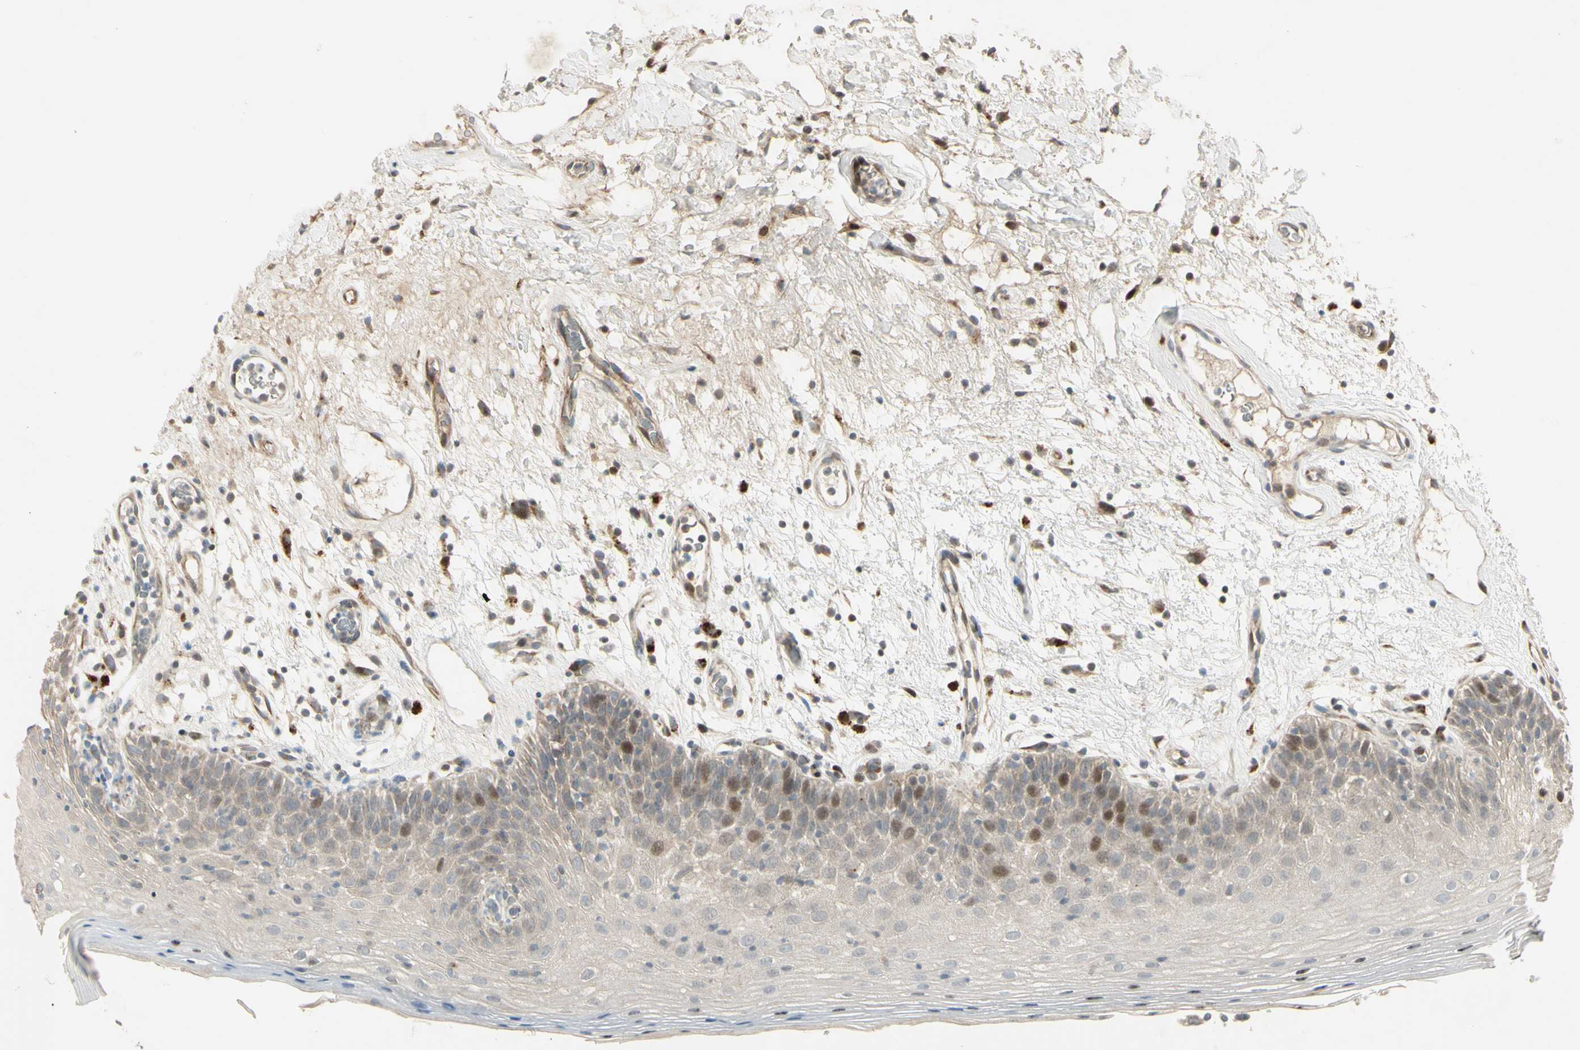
{"staining": {"intensity": "moderate", "quantity": "<25%", "location": "nuclear"}, "tissue": "oral mucosa", "cell_type": "Squamous epithelial cells", "image_type": "normal", "snomed": [{"axis": "morphology", "description": "Normal tissue, NOS"}, {"axis": "morphology", "description": "Squamous cell carcinoma, NOS"}, {"axis": "topography", "description": "Skeletal muscle"}, {"axis": "topography", "description": "Oral tissue"}, {"axis": "topography", "description": "Head-Neck"}], "caption": "Moderate nuclear positivity for a protein is present in approximately <25% of squamous epithelial cells of unremarkable oral mucosa using IHC.", "gene": "NDFIP1", "patient": {"sex": "male", "age": 71}}